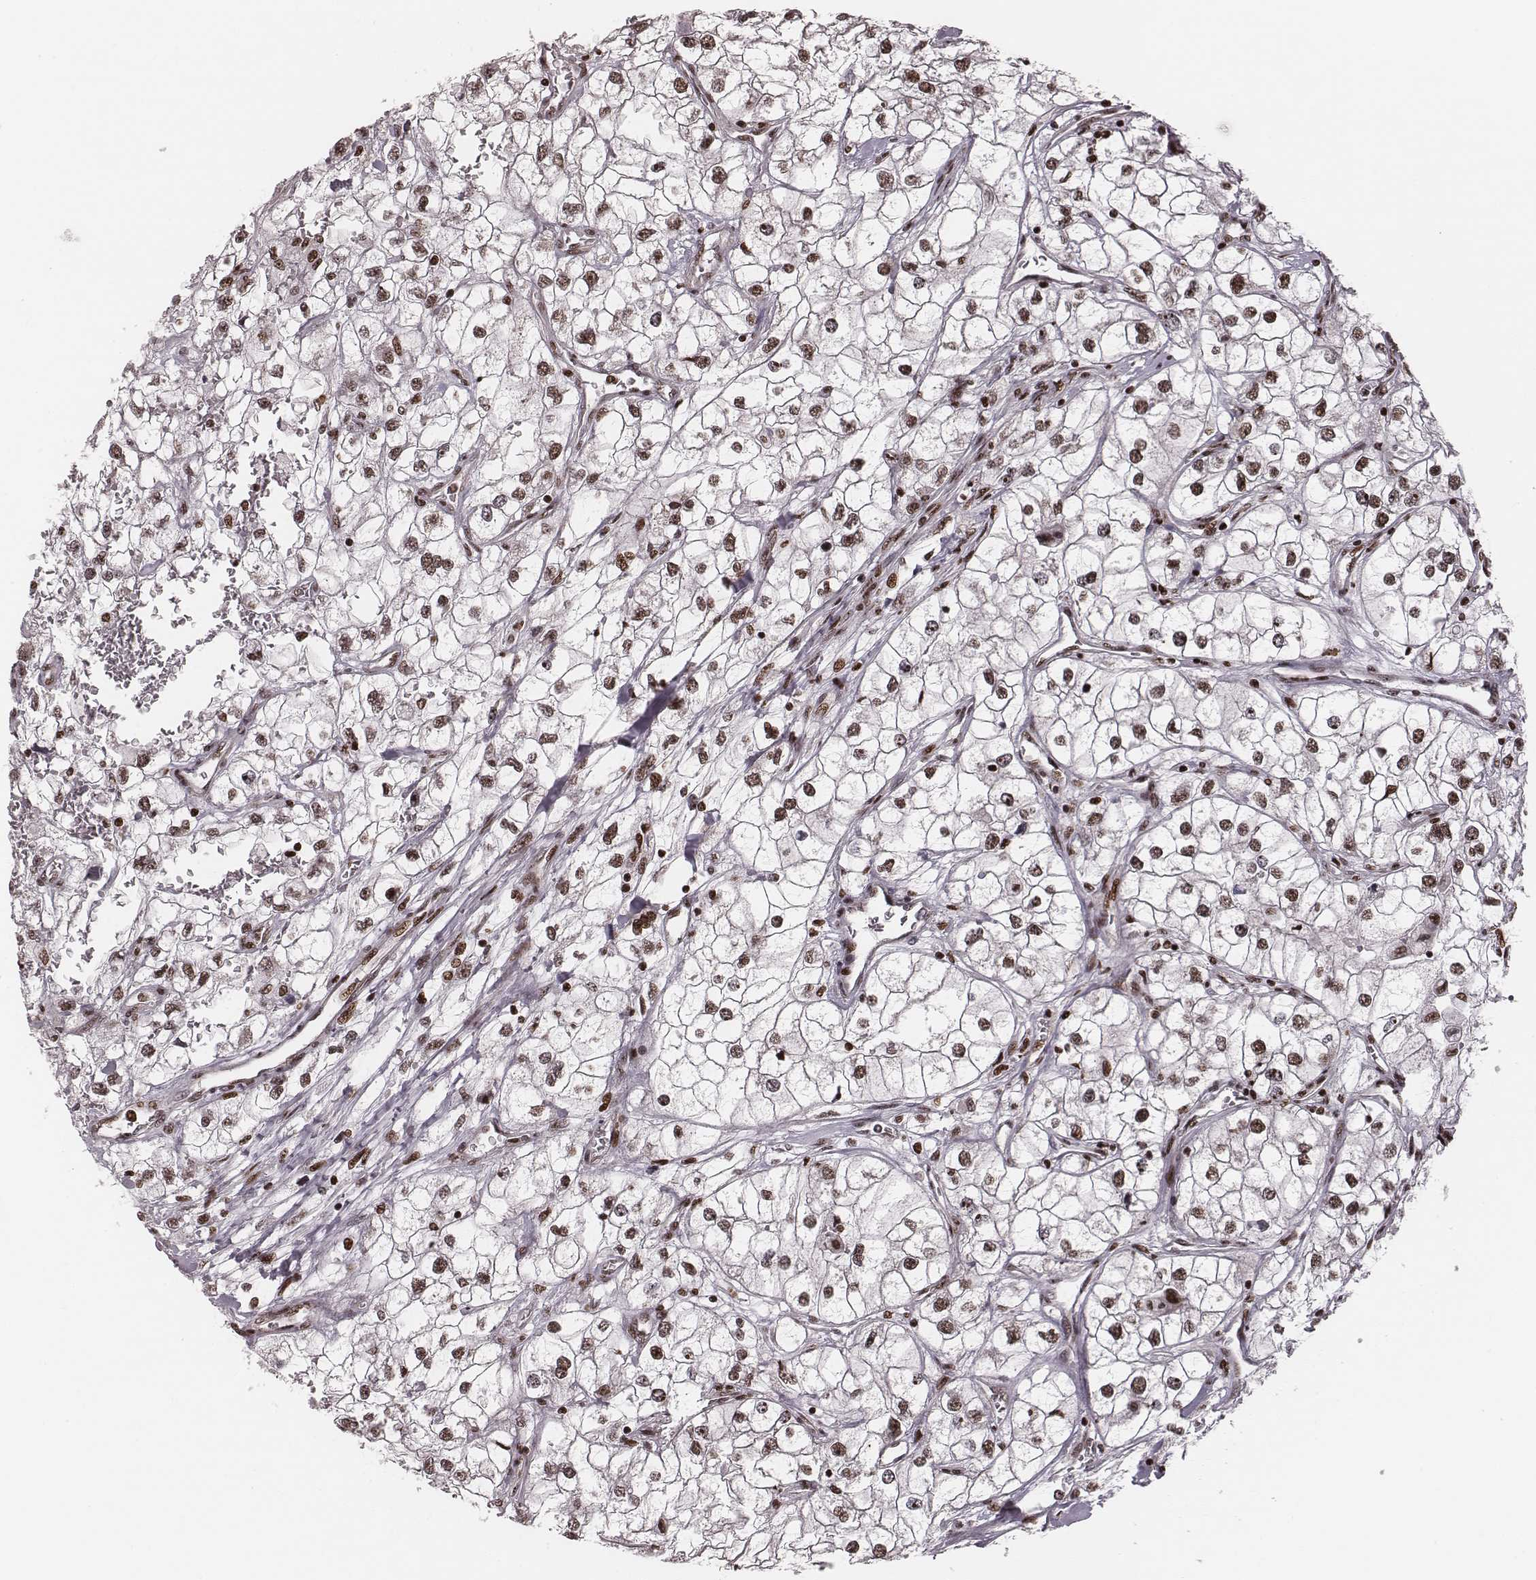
{"staining": {"intensity": "weak", "quantity": "25%-75%", "location": "nuclear"}, "tissue": "renal cancer", "cell_type": "Tumor cells", "image_type": "cancer", "snomed": [{"axis": "morphology", "description": "Adenocarcinoma, NOS"}, {"axis": "topography", "description": "Kidney"}], "caption": "Immunohistochemistry (IHC) micrograph of neoplastic tissue: human renal adenocarcinoma stained using immunohistochemistry (IHC) exhibits low levels of weak protein expression localized specifically in the nuclear of tumor cells, appearing as a nuclear brown color.", "gene": "VRK3", "patient": {"sex": "male", "age": 59}}